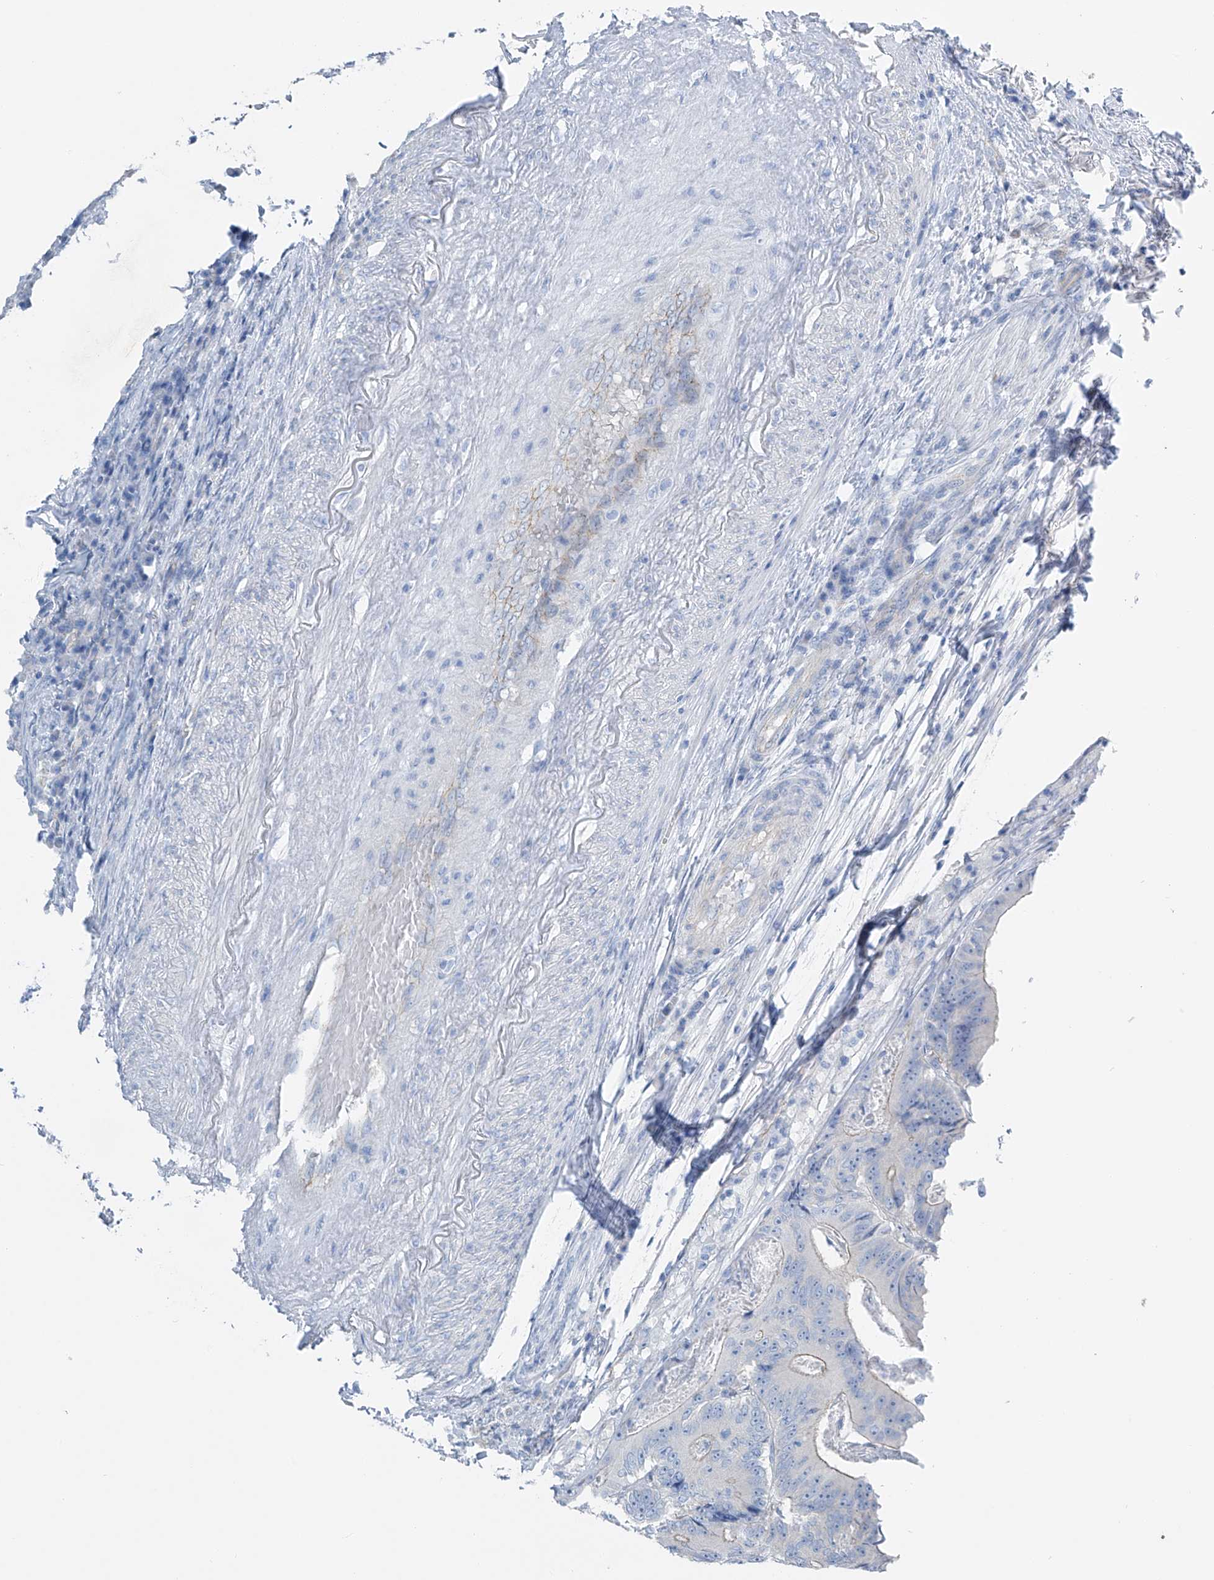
{"staining": {"intensity": "weak", "quantity": "25%-75%", "location": "cytoplasmic/membranous"}, "tissue": "colorectal cancer", "cell_type": "Tumor cells", "image_type": "cancer", "snomed": [{"axis": "morphology", "description": "Adenocarcinoma, NOS"}, {"axis": "topography", "description": "Colon"}], "caption": "About 25%-75% of tumor cells in human adenocarcinoma (colorectal) demonstrate weak cytoplasmic/membranous protein positivity as visualized by brown immunohistochemical staining.", "gene": "MAGI1", "patient": {"sex": "male", "age": 83}}